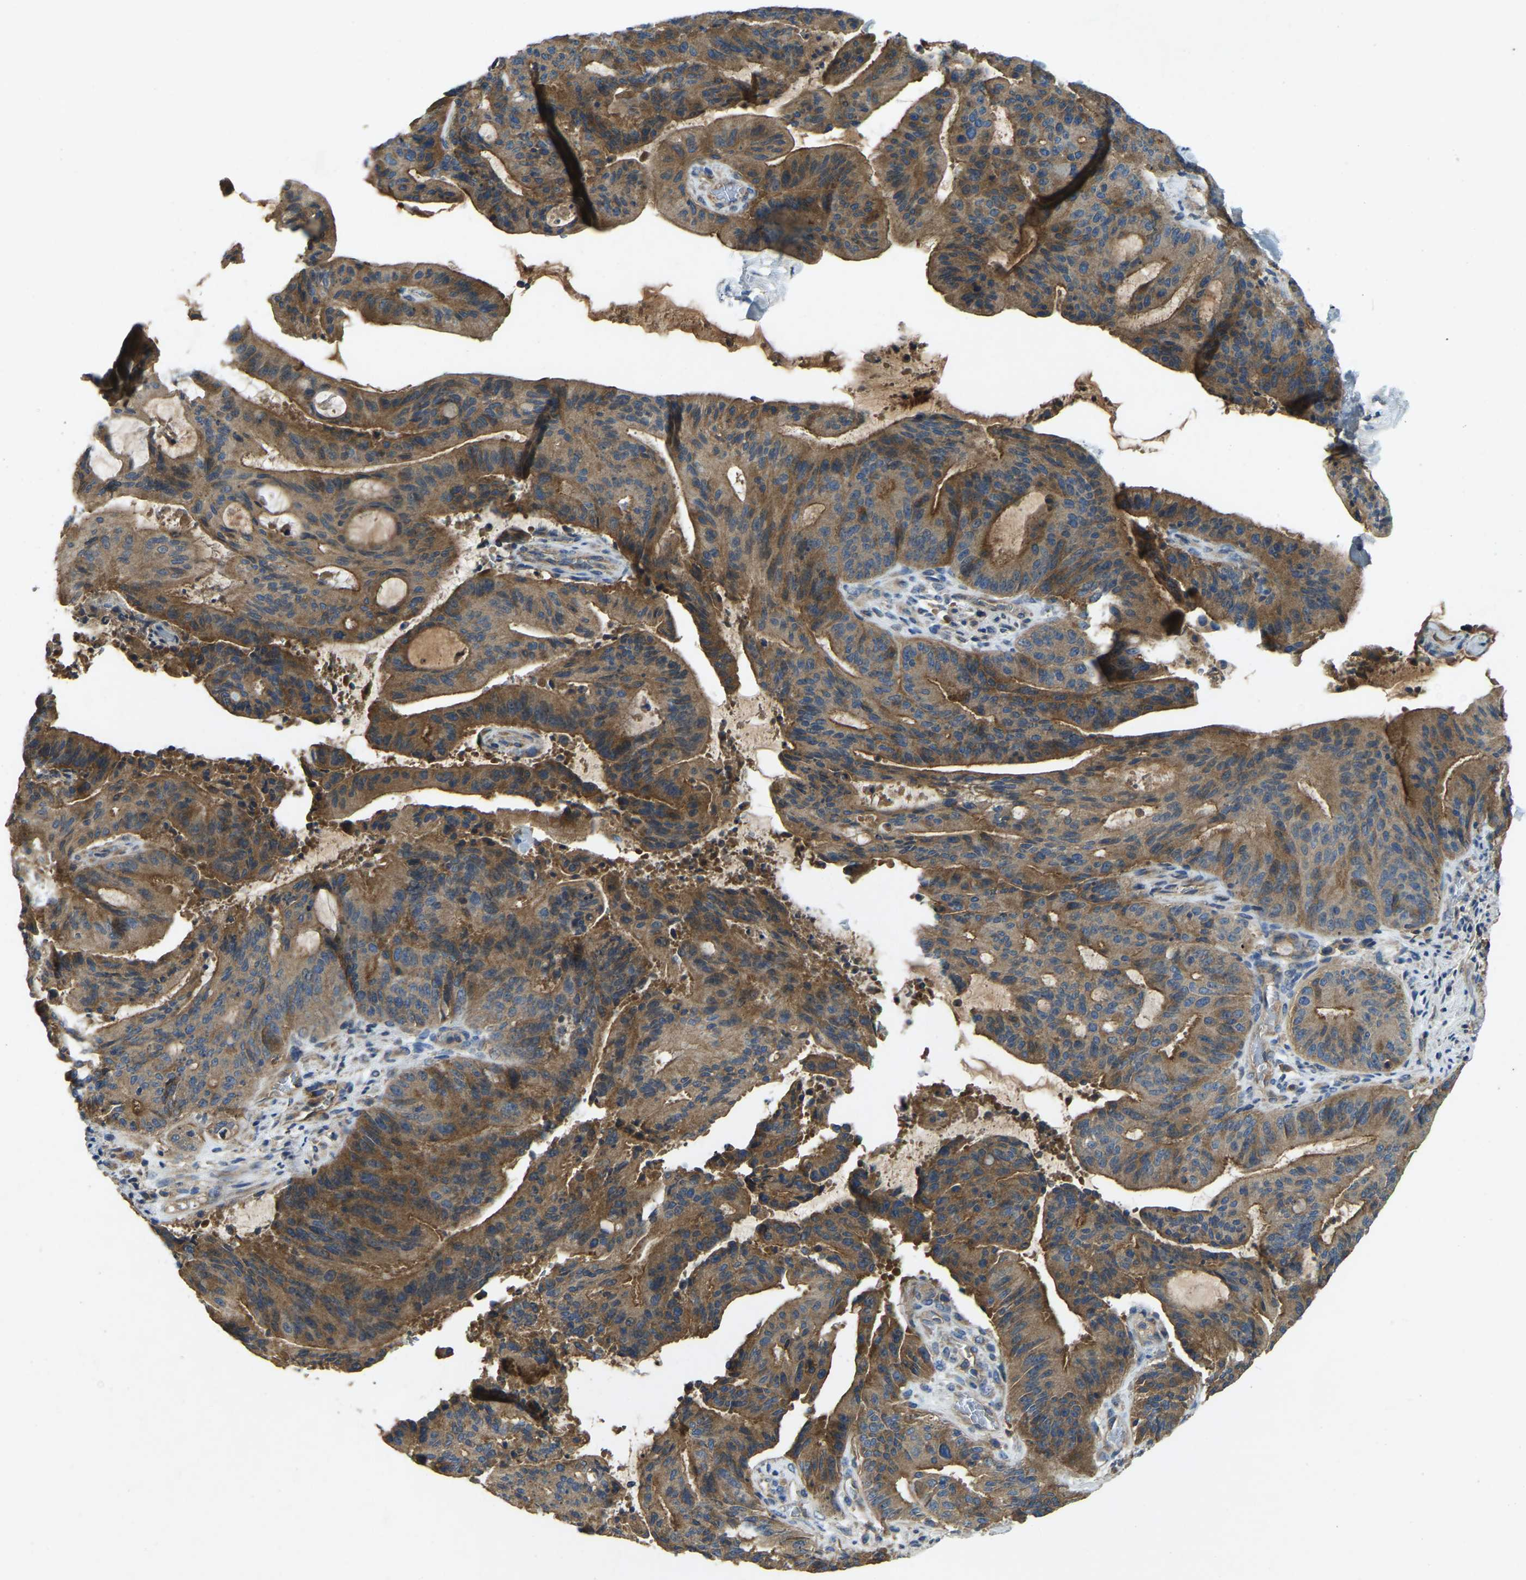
{"staining": {"intensity": "moderate", "quantity": ">75%", "location": "cytoplasmic/membranous"}, "tissue": "liver cancer", "cell_type": "Tumor cells", "image_type": "cancer", "snomed": [{"axis": "morphology", "description": "Normal tissue, NOS"}, {"axis": "morphology", "description": "Cholangiocarcinoma"}, {"axis": "topography", "description": "Liver"}, {"axis": "topography", "description": "Peripheral nerve tissue"}], "caption": "Protein expression analysis of liver cholangiocarcinoma demonstrates moderate cytoplasmic/membranous expression in approximately >75% of tumor cells. The staining is performed using DAB brown chromogen to label protein expression. The nuclei are counter-stained blue using hematoxylin.", "gene": "ATP8B1", "patient": {"sex": "female", "age": 73}}